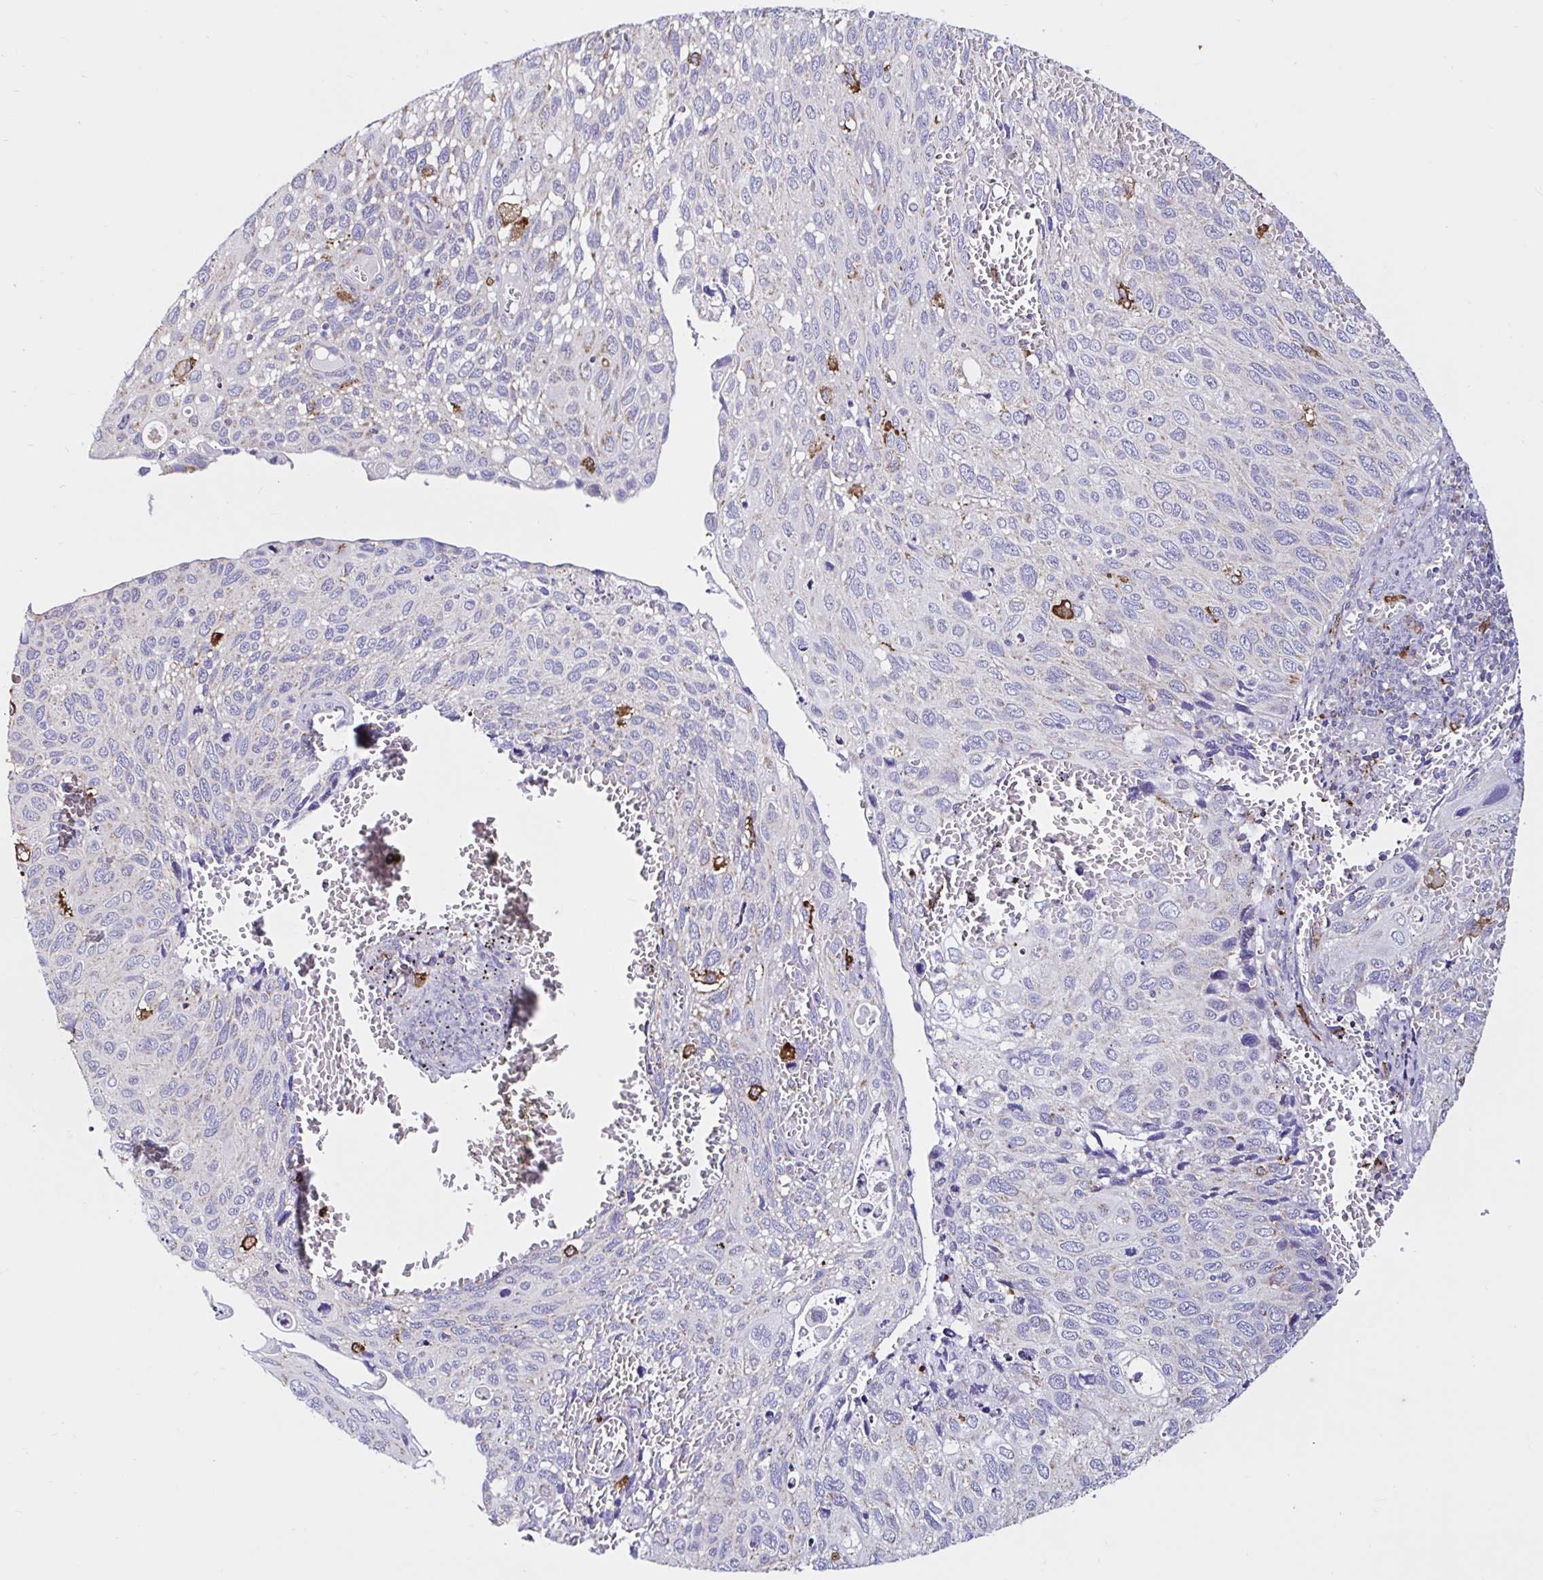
{"staining": {"intensity": "moderate", "quantity": "<25%", "location": "cytoplasmic/membranous"}, "tissue": "cervical cancer", "cell_type": "Tumor cells", "image_type": "cancer", "snomed": [{"axis": "morphology", "description": "Squamous cell carcinoma, NOS"}, {"axis": "topography", "description": "Cervix"}], "caption": "Cervical cancer stained for a protein (brown) demonstrates moderate cytoplasmic/membranous positive staining in approximately <25% of tumor cells.", "gene": "MSR1", "patient": {"sex": "female", "age": 70}}